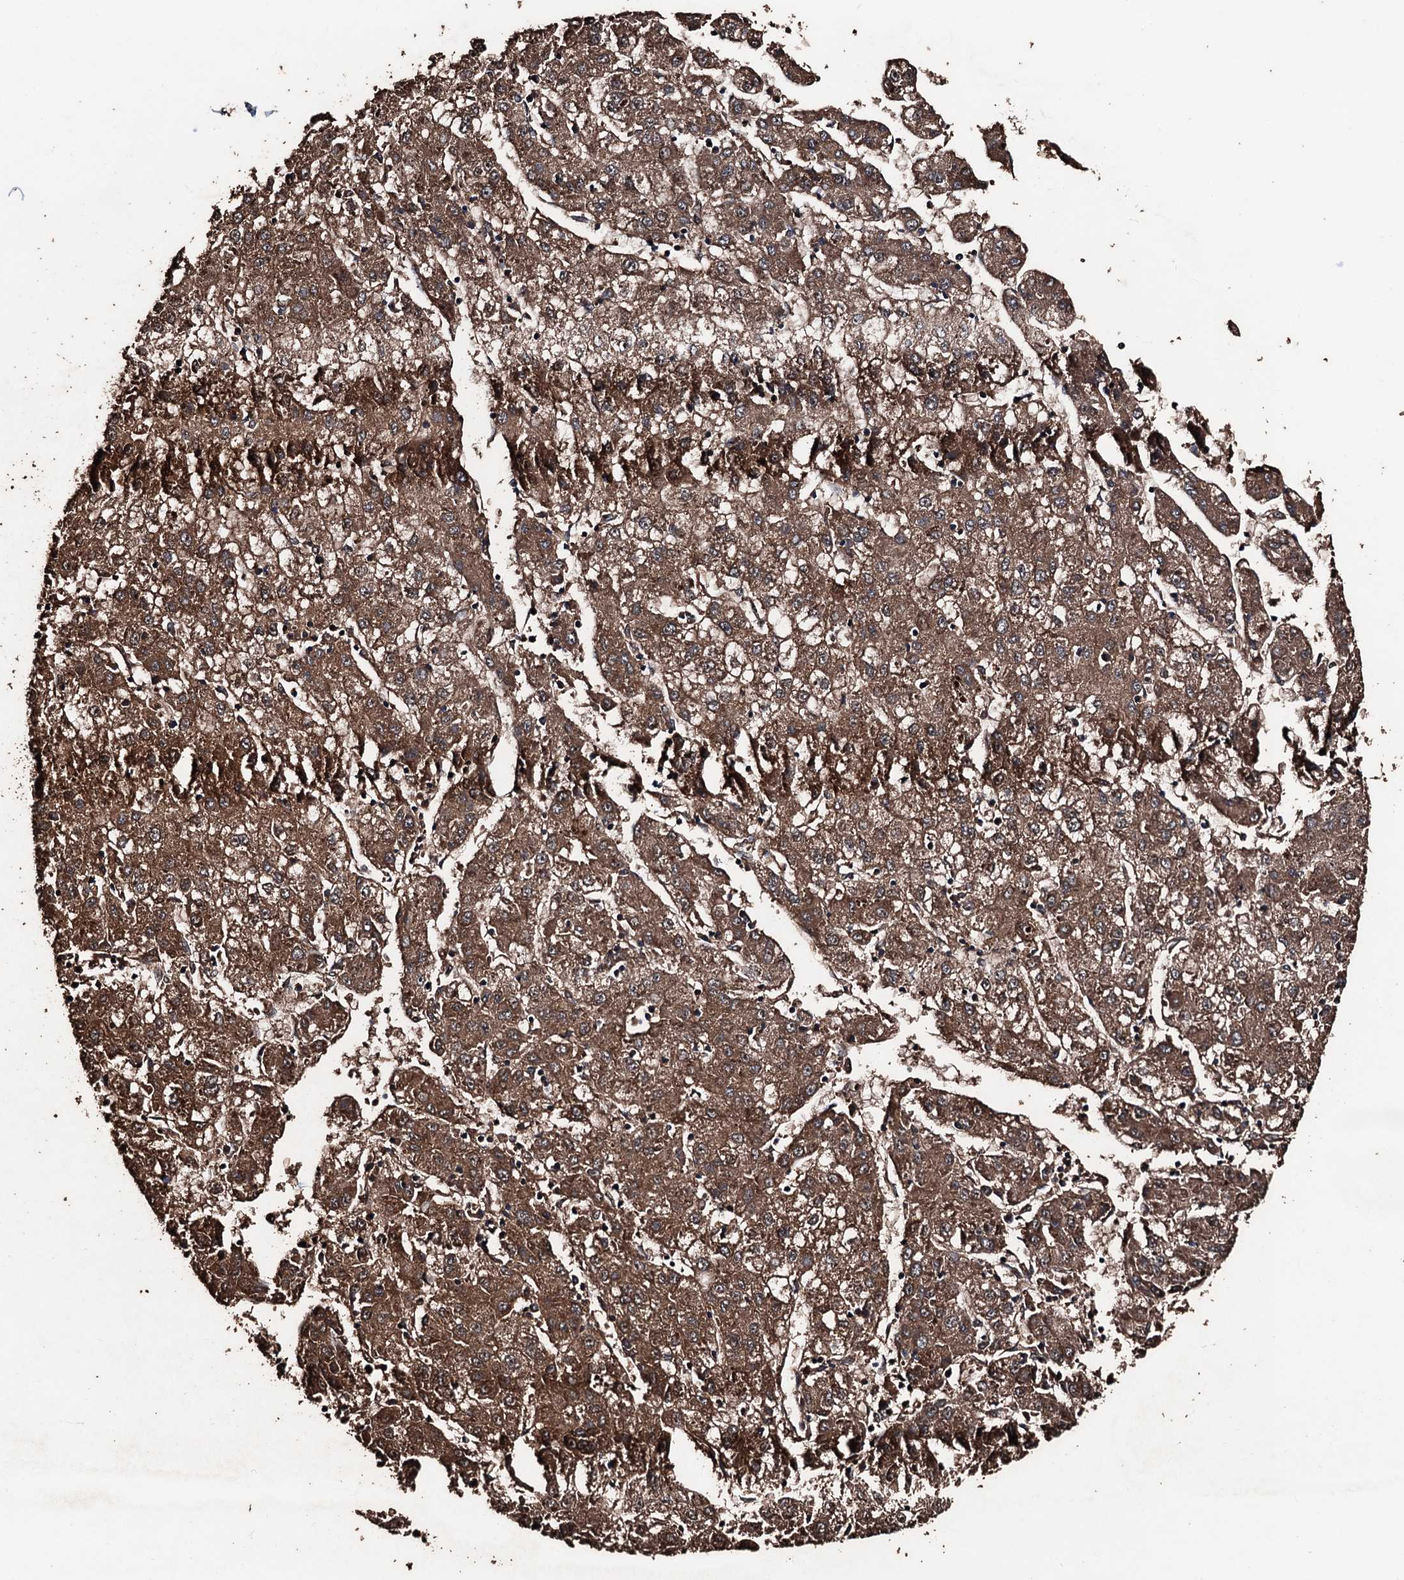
{"staining": {"intensity": "moderate", "quantity": ">75%", "location": "cytoplasmic/membranous"}, "tissue": "liver cancer", "cell_type": "Tumor cells", "image_type": "cancer", "snomed": [{"axis": "morphology", "description": "Carcinoma, Hepatocellular, NOS"}, {"axis": "topography", "description": "Liver"}], "caption": "Hepatocellular carcinoma (liver) was stained to show a protein in brown. There is medium levels of moderate cytoplasmic/membranous positivity in approximately >75% of tumor cells.", "gene": "KIF18A", "patient": {"sex": "male", "age": 72}}